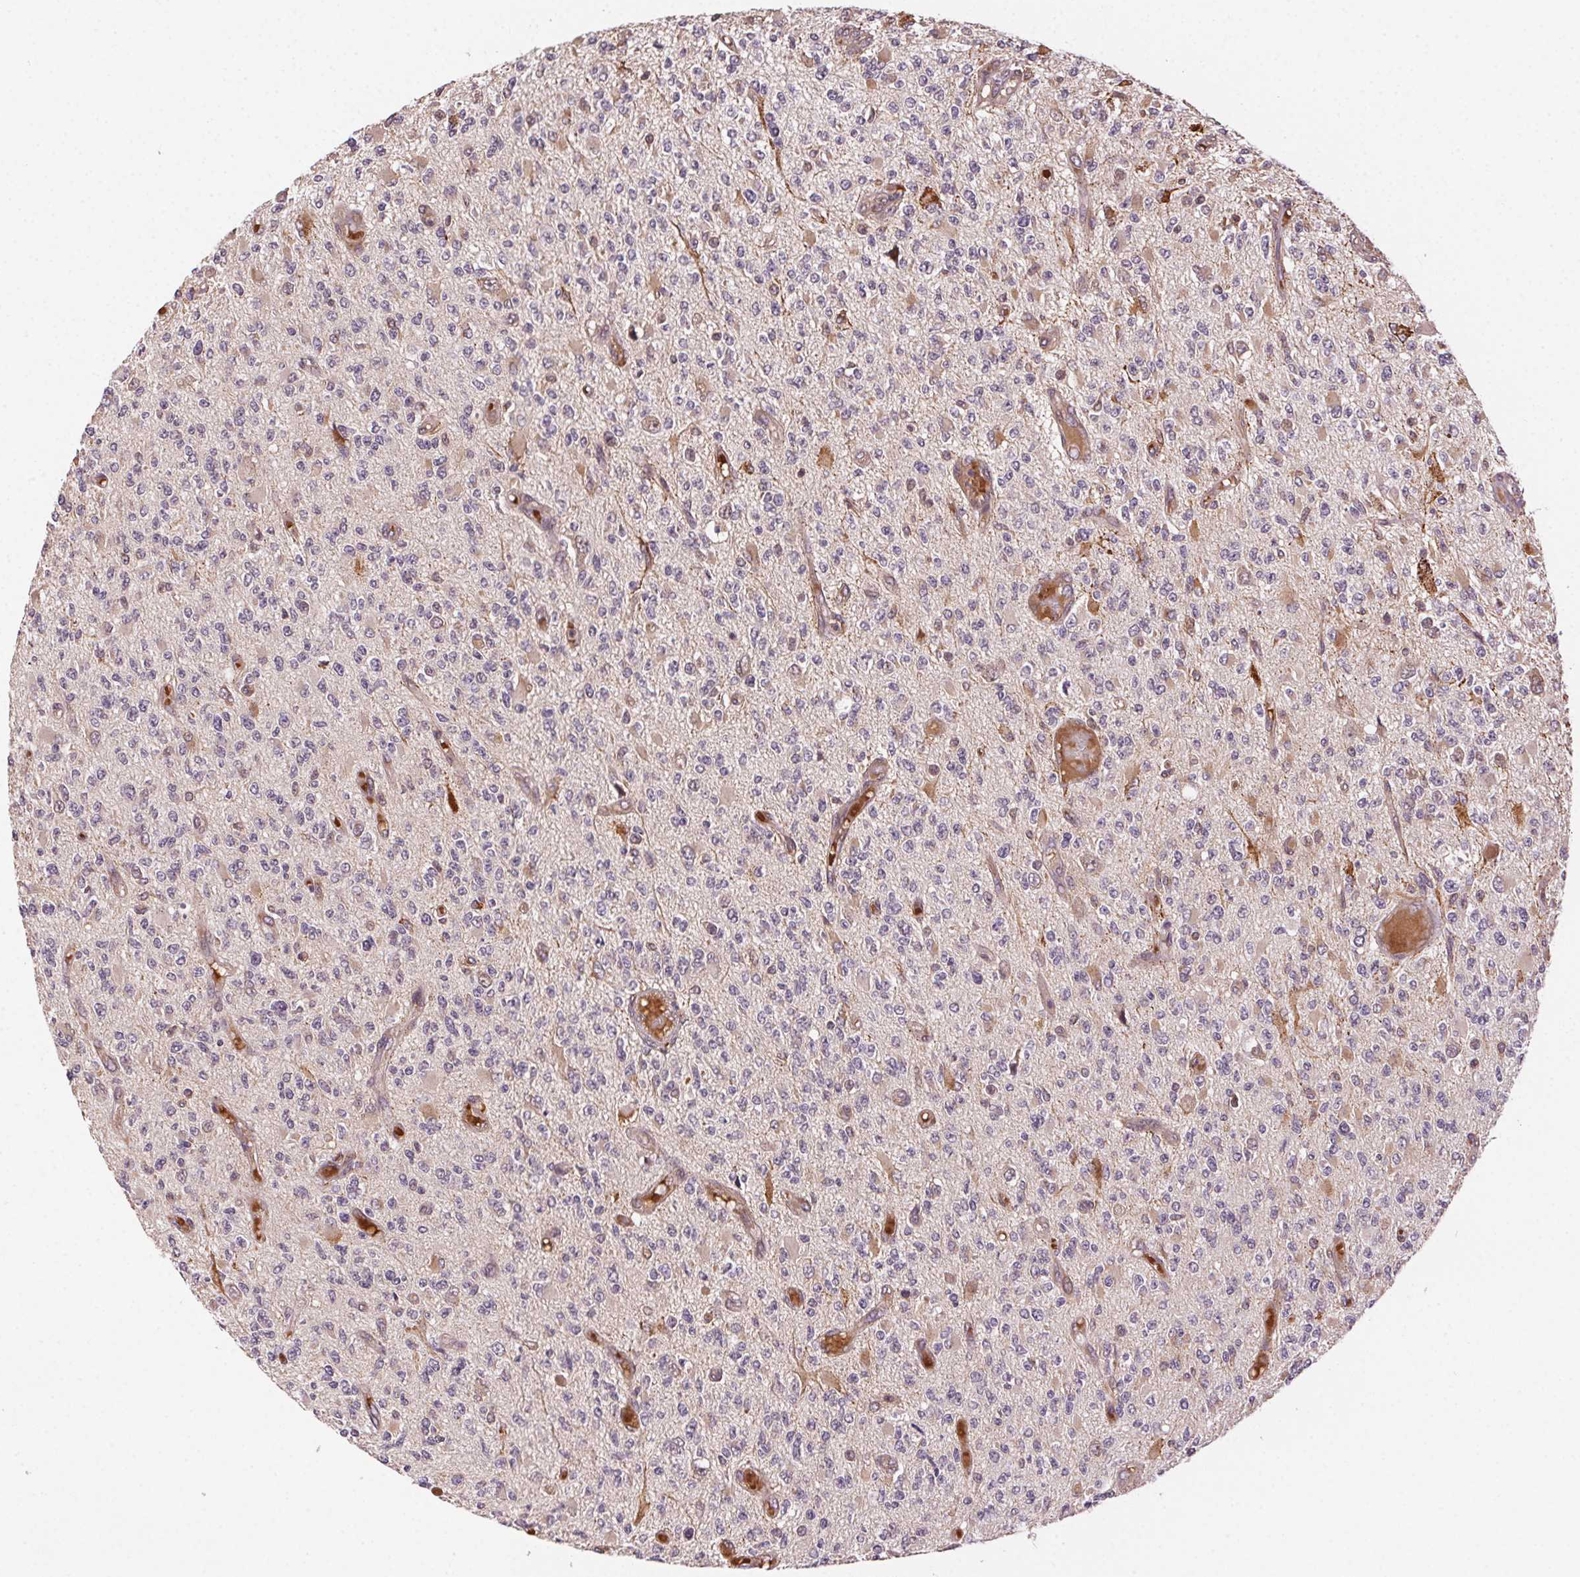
{"staining": {"intensity": "weak", "quantity": "<25%", "location": "cytoplasmic/membranous"}, "tissue": "glioma", "cell_type": "Tumor cells", "image_type": "cancer", "snomed": [{"axis": "morphology", "description": "Glioma, malignant, High grade"}, {"axis": "topography", "description": "Brain"}], "caption": "This is an immunohistochemistry photomicrograph of human malignant high-grade glioma. There is no expression in tumor cells.", "gene": "KLHL15", "patient": {"sex": "female", "age": 63}}